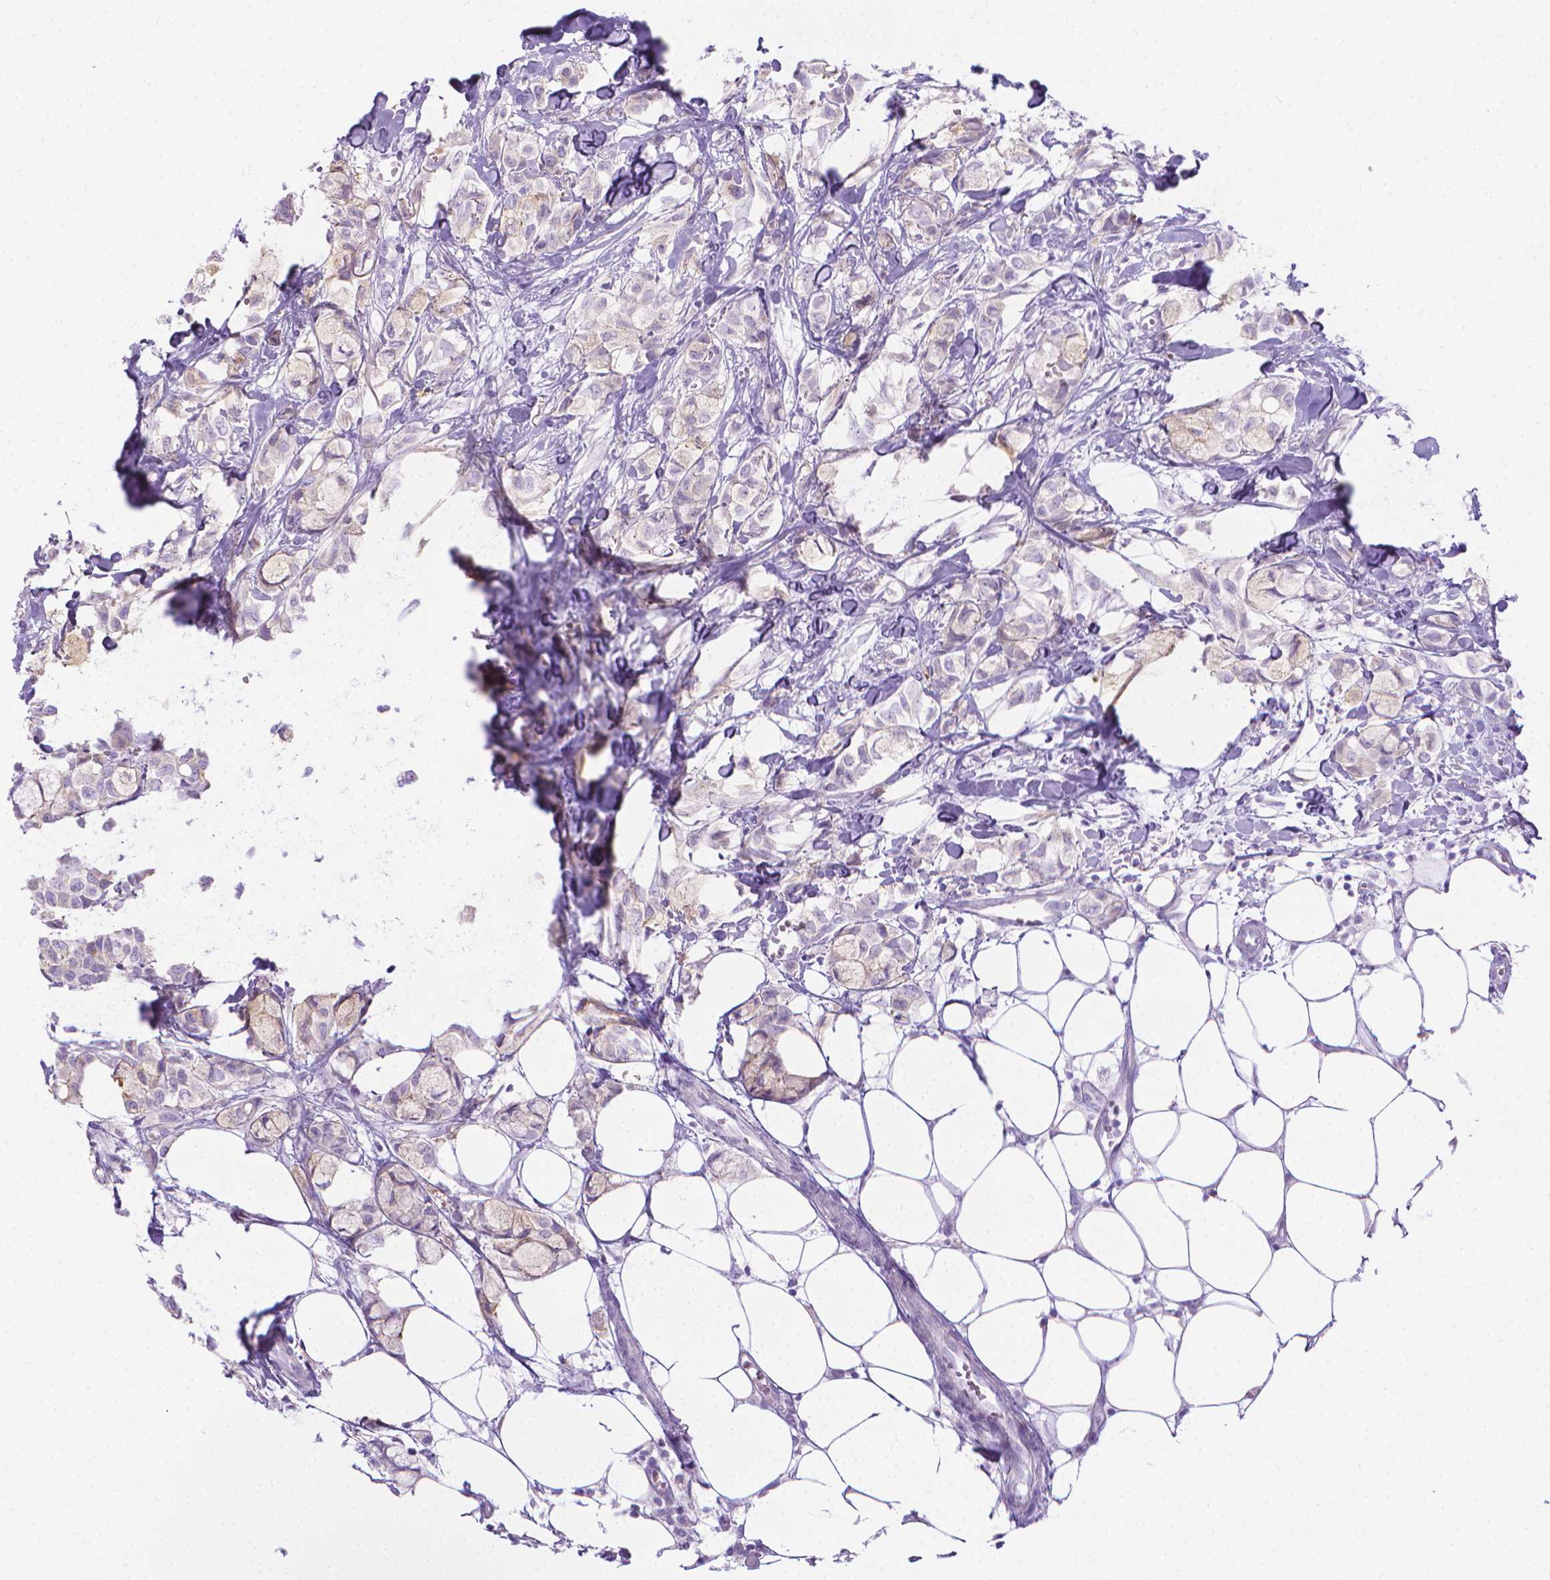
{"staining": {"intensity": "negative", "quantity": "none", "location": "none"}, "tissue": "breast cancer", "cell_type": "Tumor cells", "image_type": "cancer", "snomed": [{"axis": "morphology", "description": "Duct carcinoma"}, {"axis": "topography", "description": "Breast"}], "caption": "A photomicrograph of human breast cancer (infiltrating ductal carcinoma) is negative for staining in tumor cells.", "gene": "SPAG6", "patient": {"sex": "female", "age": 85}}